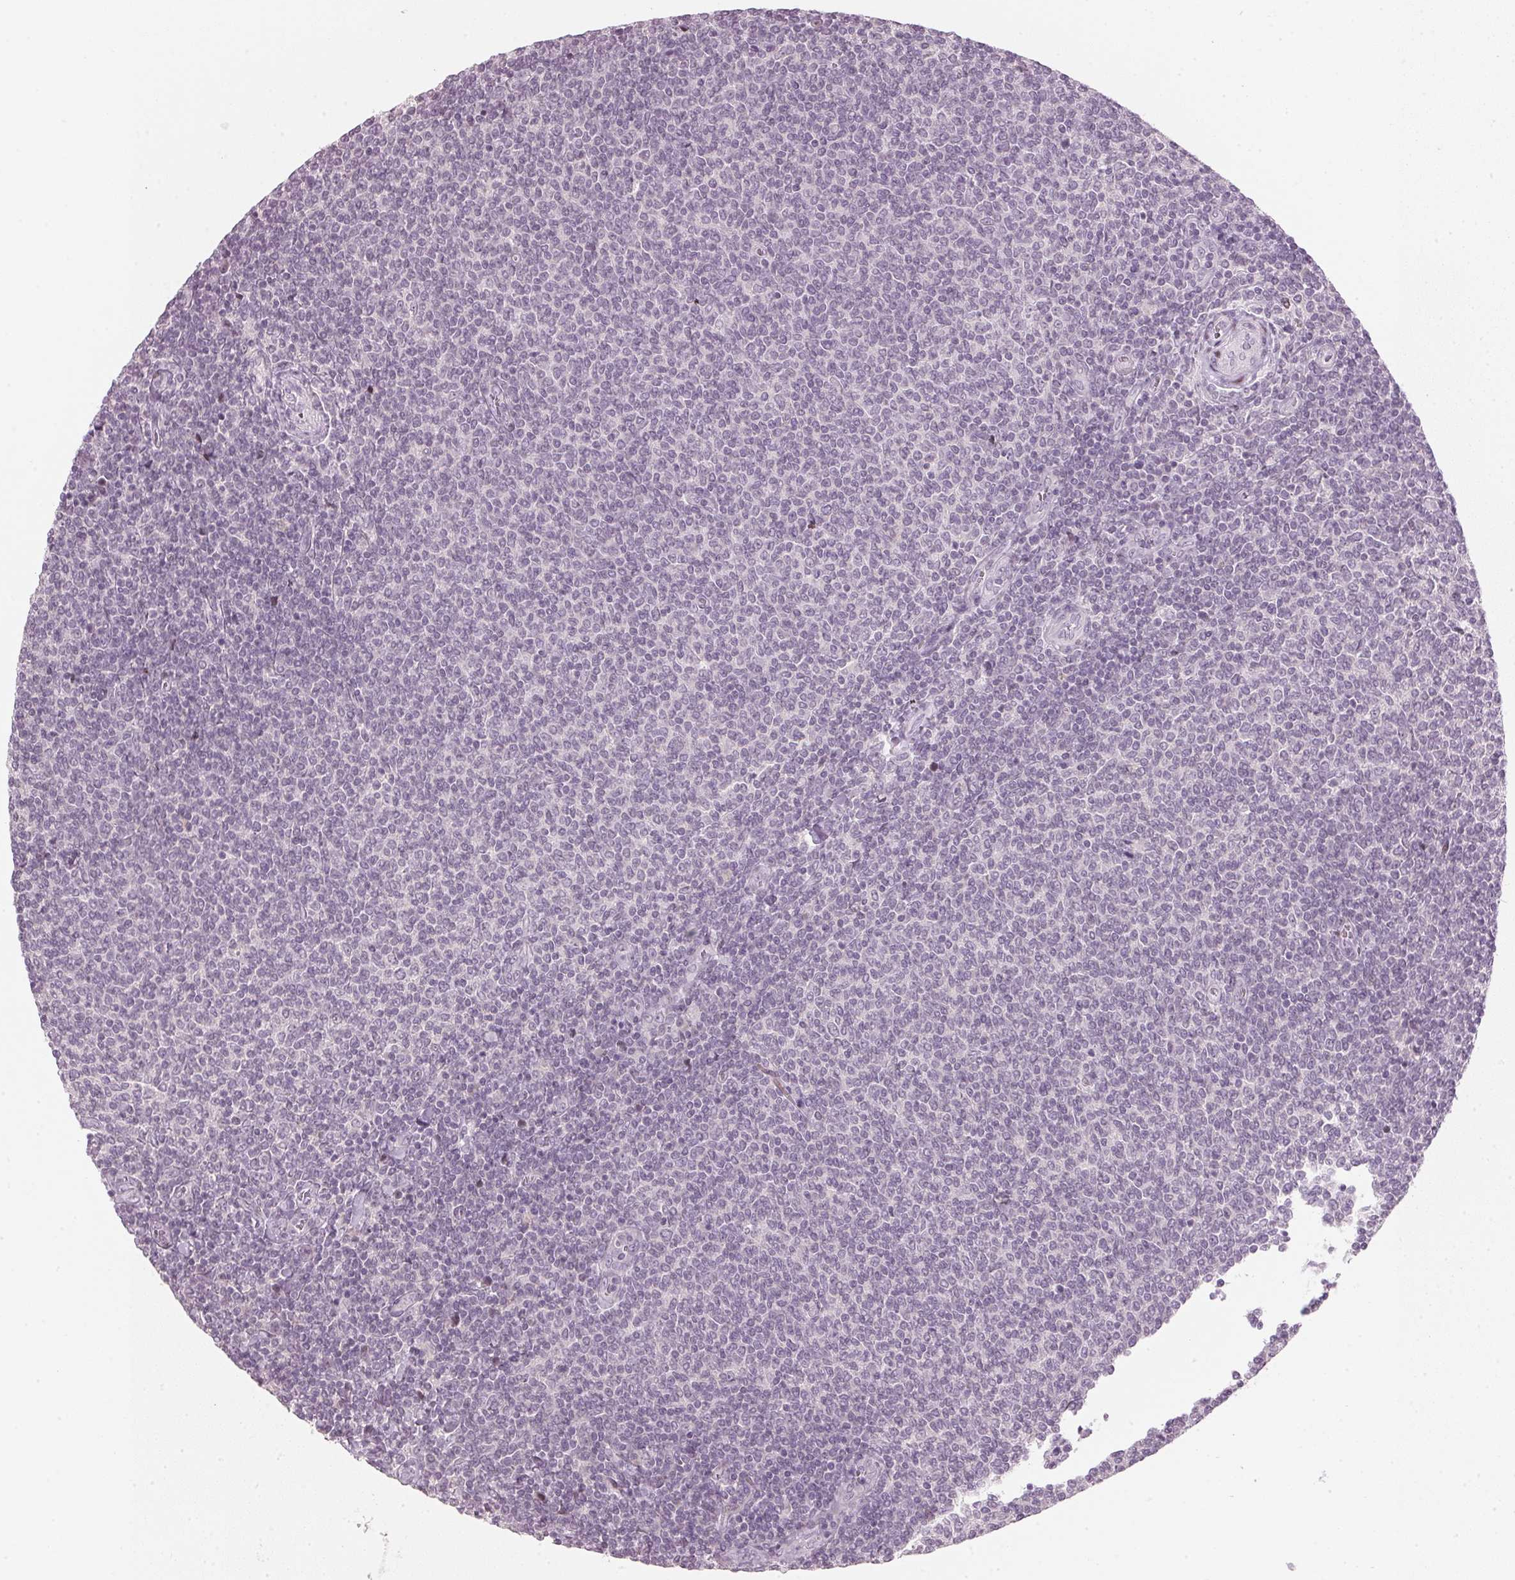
{"staining": {"intensity": "negative", "quantity": "none", "location": "none"}, "tissue": "lymphoma", "cell_type": "Tumor cells", "image_type": "cancer", "snomed": [{"axis": "morphology", "description": "Malignant lymphoma, non-Hodgkin's type, Low grade"}, {"axis": "topography", "description": "Lymph node"}], "caption": "IHC photomicrograph of neoplastic tissue: low-grade malignant lymphoma, non-Hodgkin's type stained with DAB shows no significant protein positivity in tumor cells.", "gene": "SFRP4", "patient": {"sex": "male", "age": 52}}